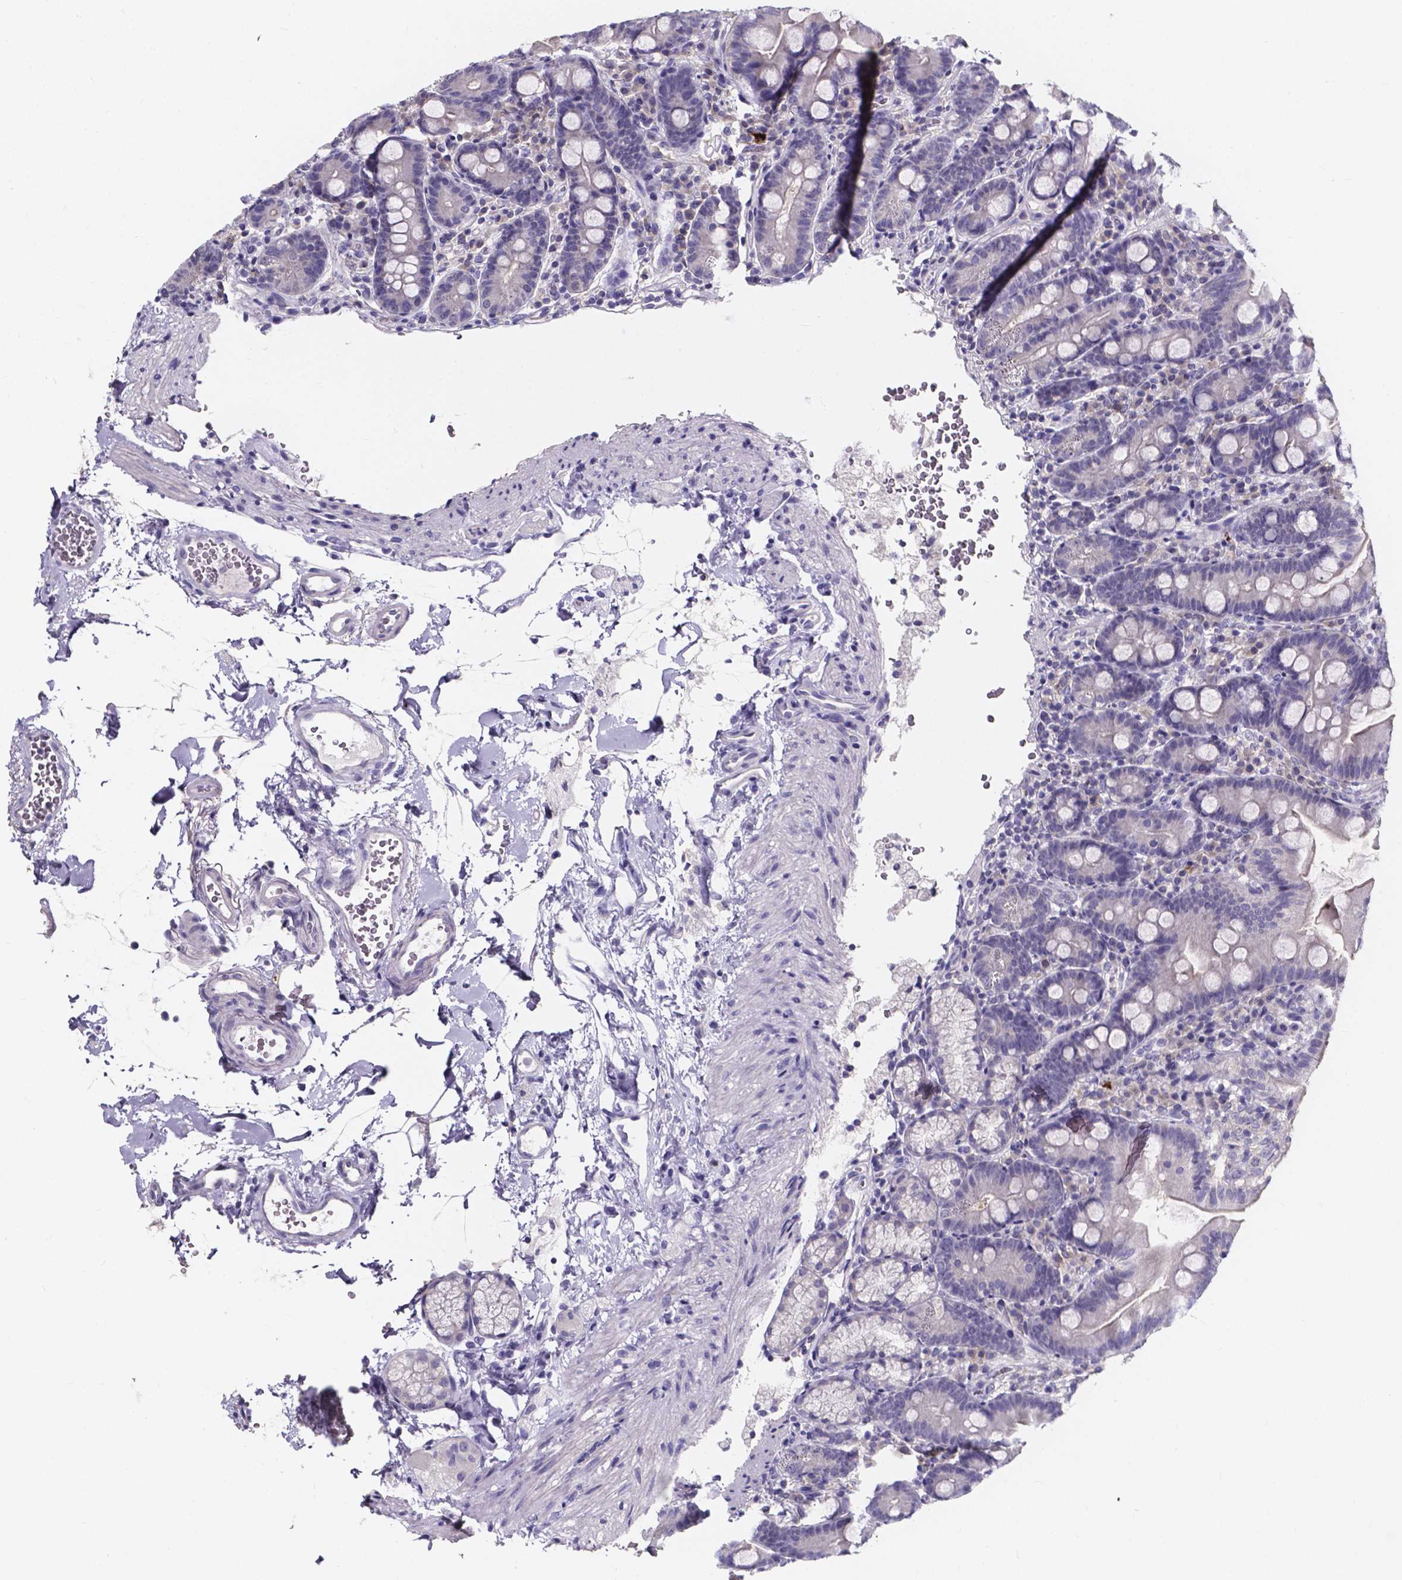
{"staining": {"intensity": "negative", "quantity": "none", "location": "none"}, "tissue": "duodenum", "cell_type": "Glandular cells", "image_type": "normal", "snomed": [{"axis": "morphology", "description": "Normal tissue, NOS"}, {"axis": "topography", "description": "Duodenum"}], "caption": "Immunohistochemistry (IHC) photomicrograph of normal human duodenum stained for a protein (brown), which exhibits no staining in glandular cells.", "gene": "SPOCD1", "patient": {"sex": "male", "age": 59}}